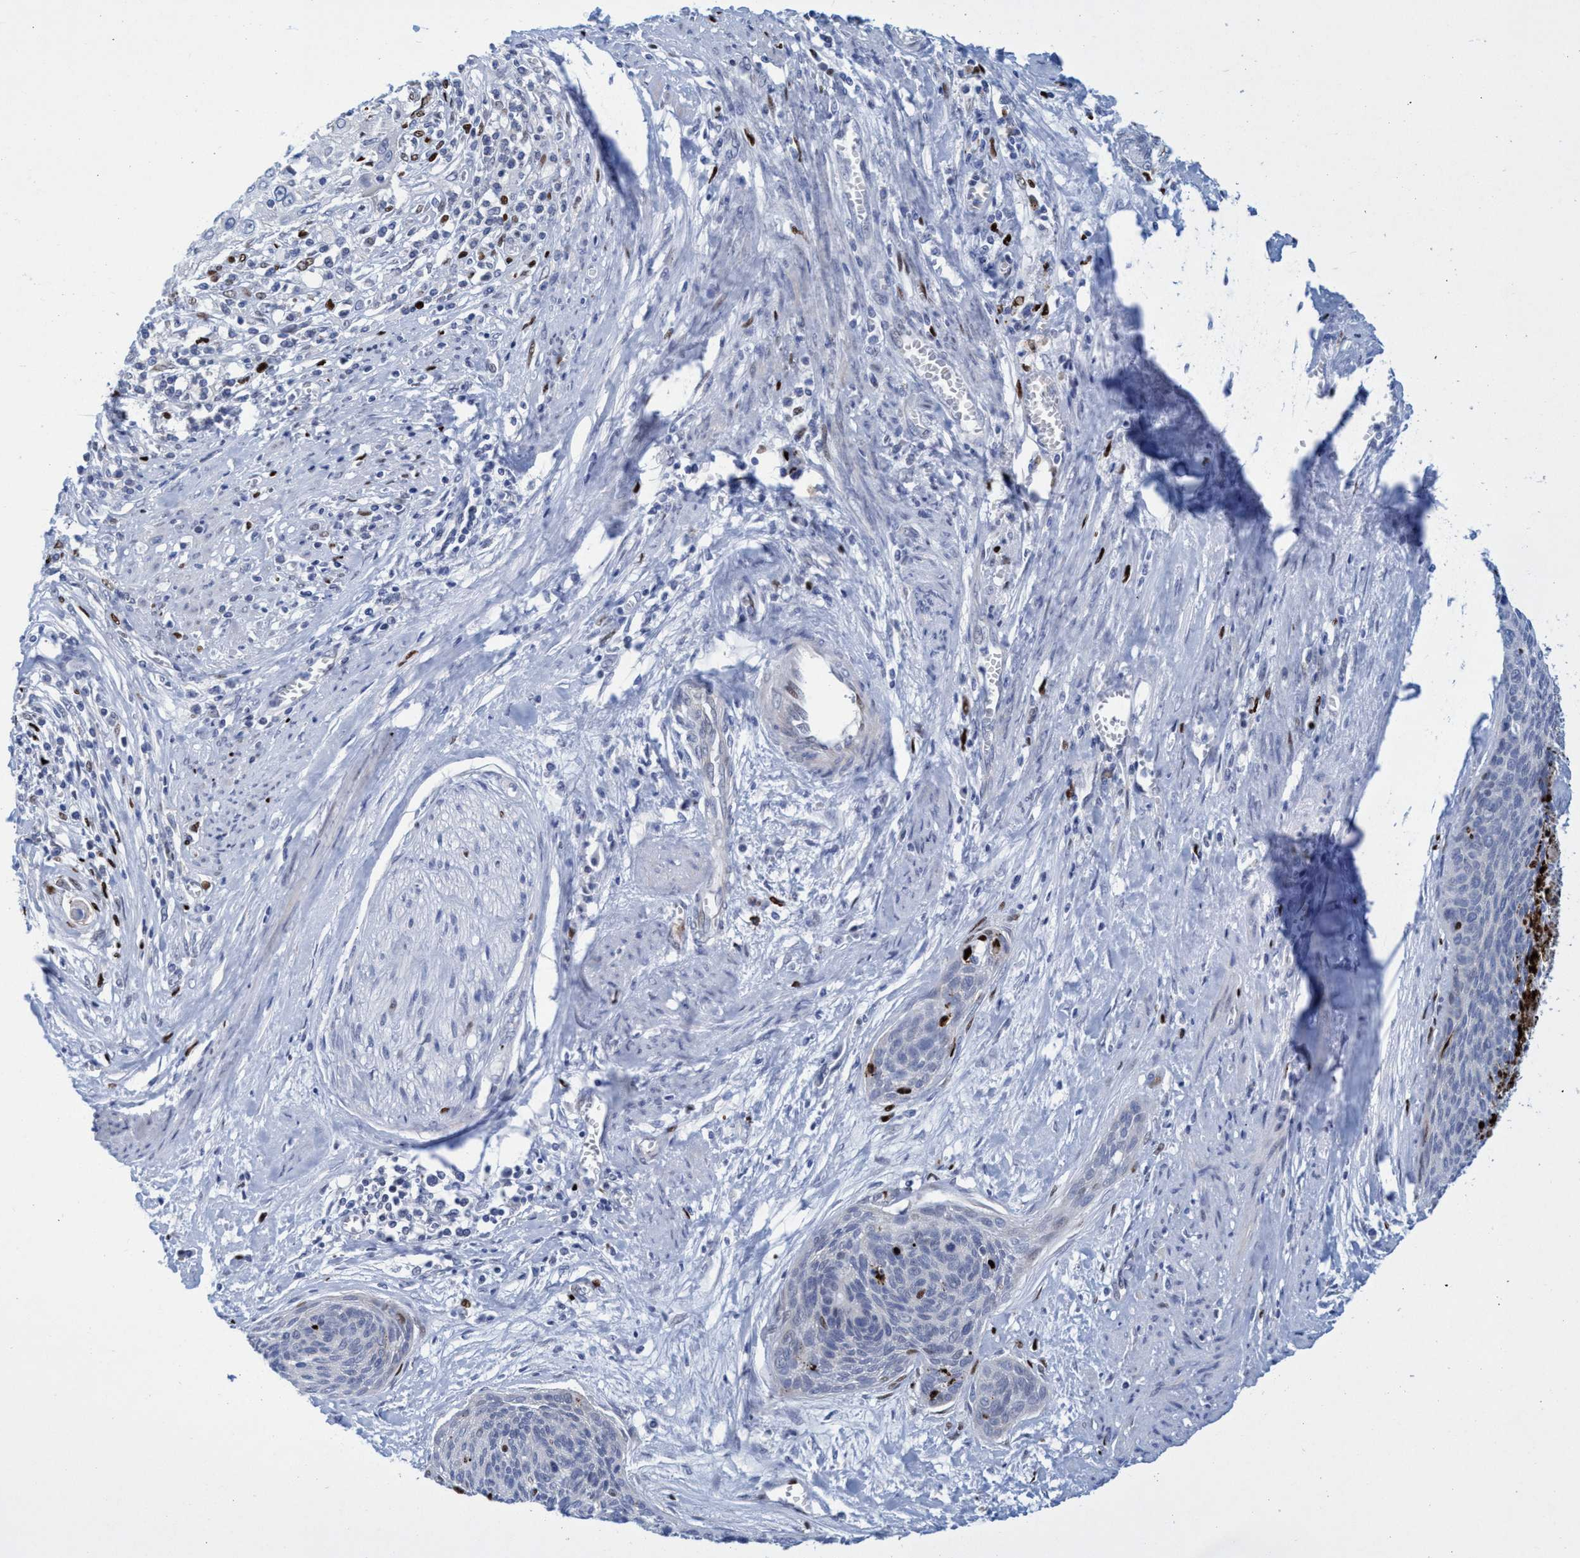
{"staining": {"intensity": "negative", "quantity": "none", "location": "none"}, "tissue": "cervical cancer", "cell_type": "Tumor cells", "image_type": "cancer", "snomed": [{"axis": "morphology", "description": "Squamous cell carcinoma, NOS"}, {"axis": "topography", "description": "Cervix"}], "caption": "Immunohistochemical staining of cervical squamous cell carcinoma shows no significant staining in tumor cells.", "gene": "R3HCC1", "patient": {"sex": "female", "age": 55}}